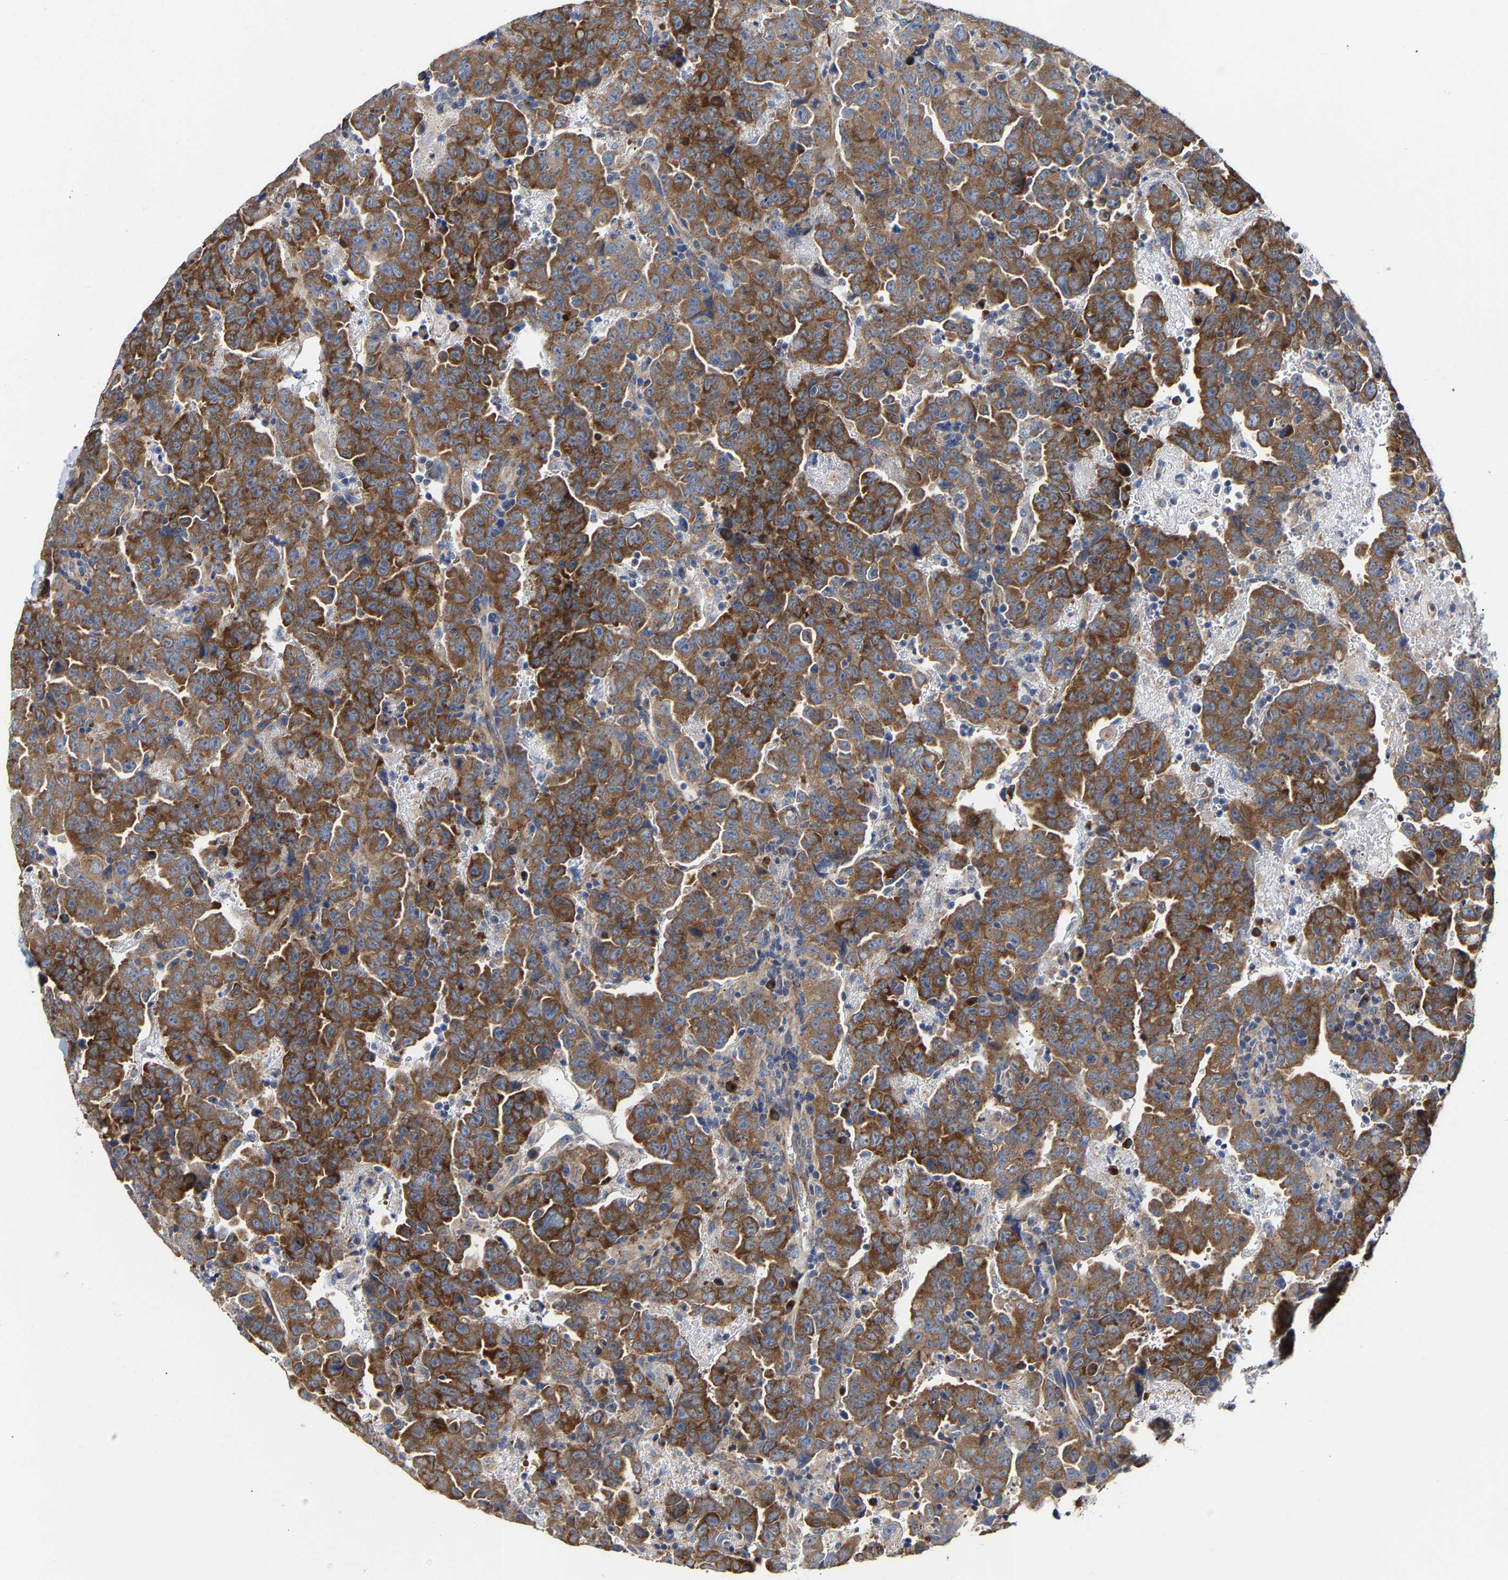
{"staining": {"intensity": "strong", "quantity": ">75%", "location": "cytoplasmic/membranous"}, "tissue": "testis cancer", "cell_type": "Tumor cells", "image_type": "cancer", "snomed": [{"axis": "morphology", "description": "Carcinoma, Embryonal, NOS"}, {"axis": "topography", "description": "Testis"}], "caption": "Testis cancer (embryonal carcinoma) stained with a brown dye exhibits strong cytoplasmic/membranous positive staining in about >75% of tumor cells.", "gene": "PPP1R15A", "patient": {"sex": "male", "age": 28}}